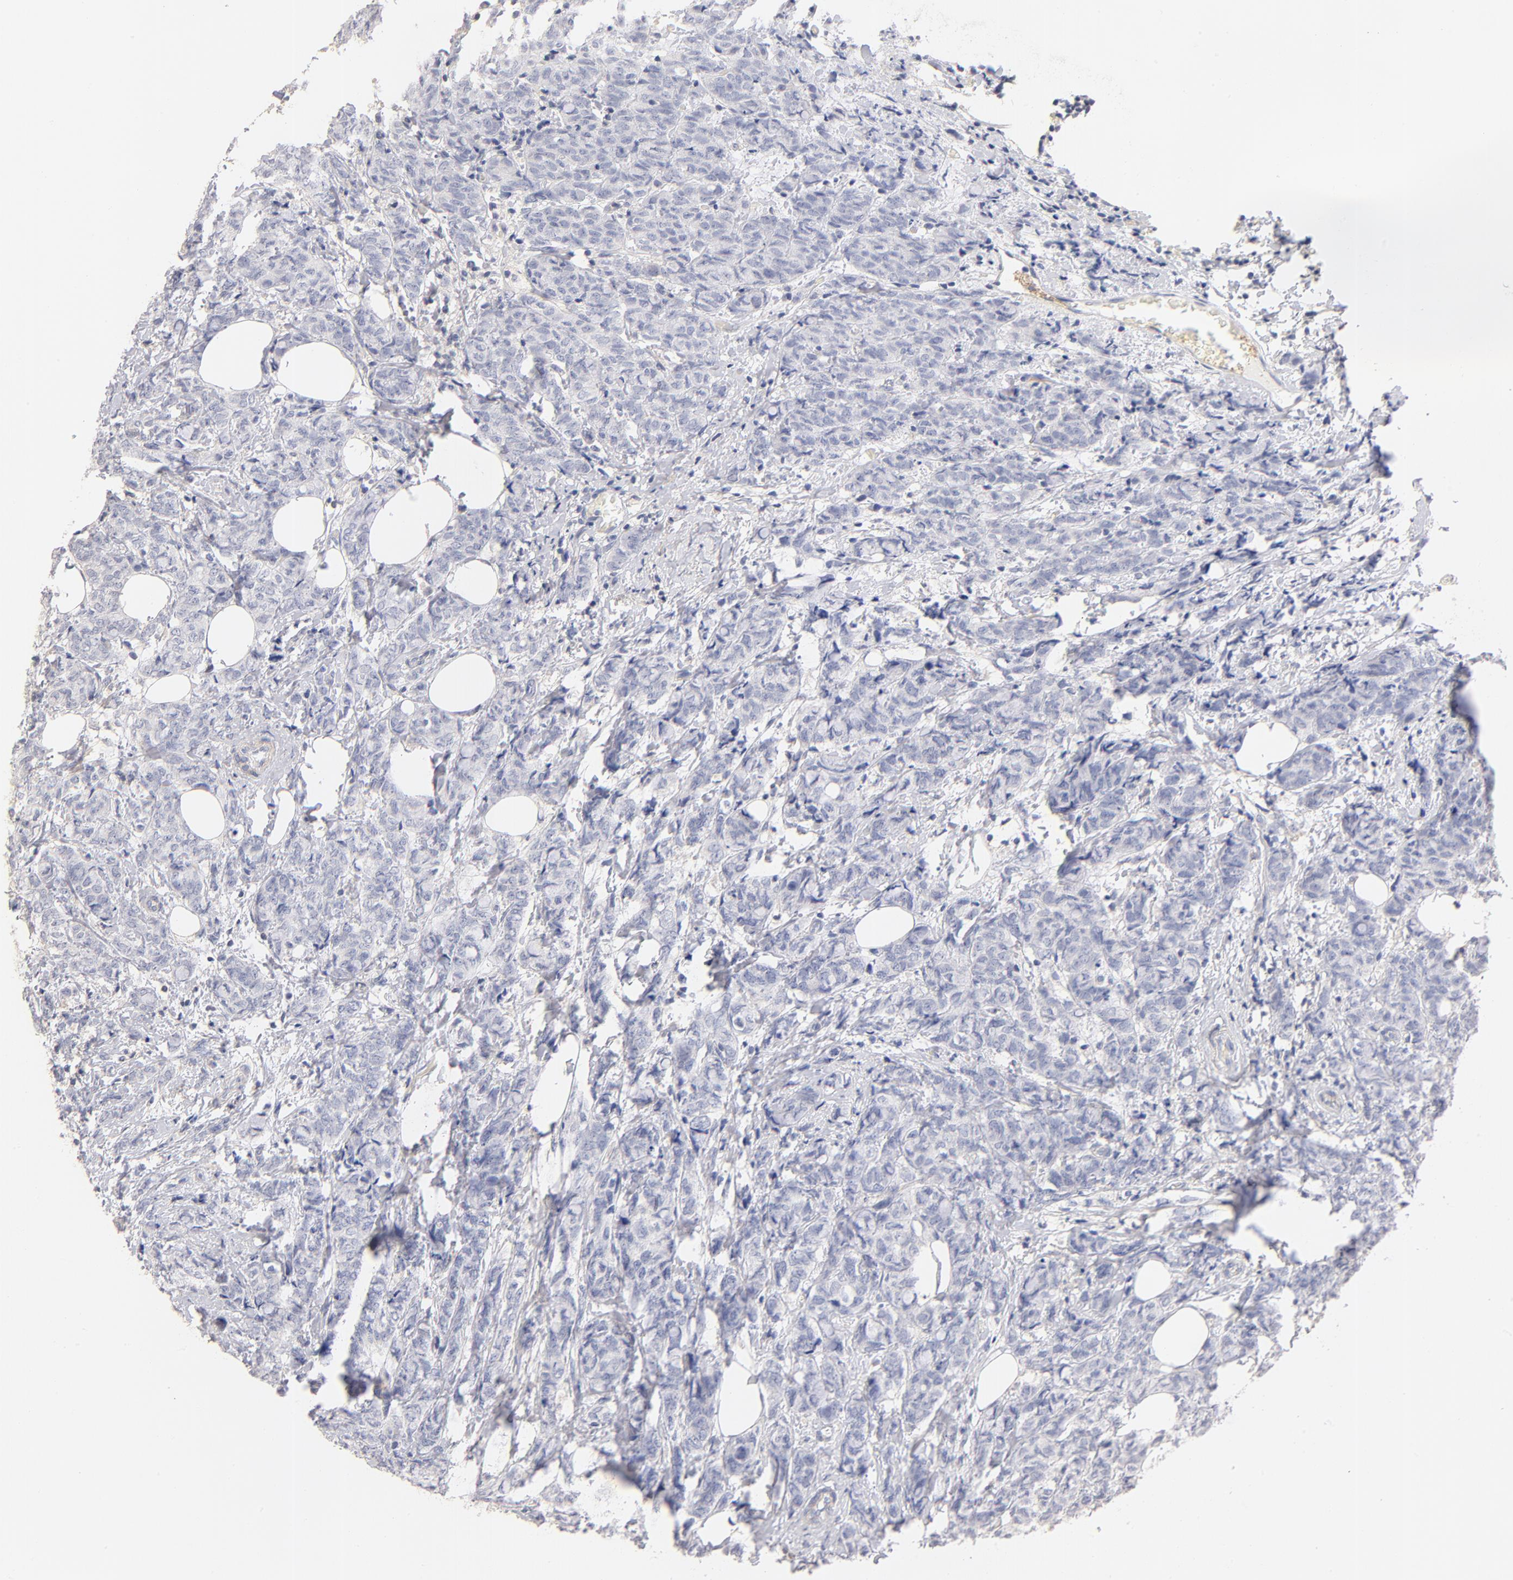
{"staining": {"intensity": "negative", "quantity": "none", "location": "none"}, "tissue": "breast cancer", "cell_type": "Tumor cells", "image_type": "cancer", "snomed": [{"axis": "morphology", "description": "Lobular carcinoma"}, {"axis": "topography", "description": "Breast"}], "caption": "Immunohistochemistry (IHC) photomicrograph of neoplastic tissue: human breast cancer stained with DAB (3,3'-diaminobenzidine) demonstrates no significant protein staining in tumor cells. (Immunohistochemistry (IHC), brightfield microscopy, high magnification).", "gene": "ITGA8", "patient": {"sex": "female", "age": 60}}